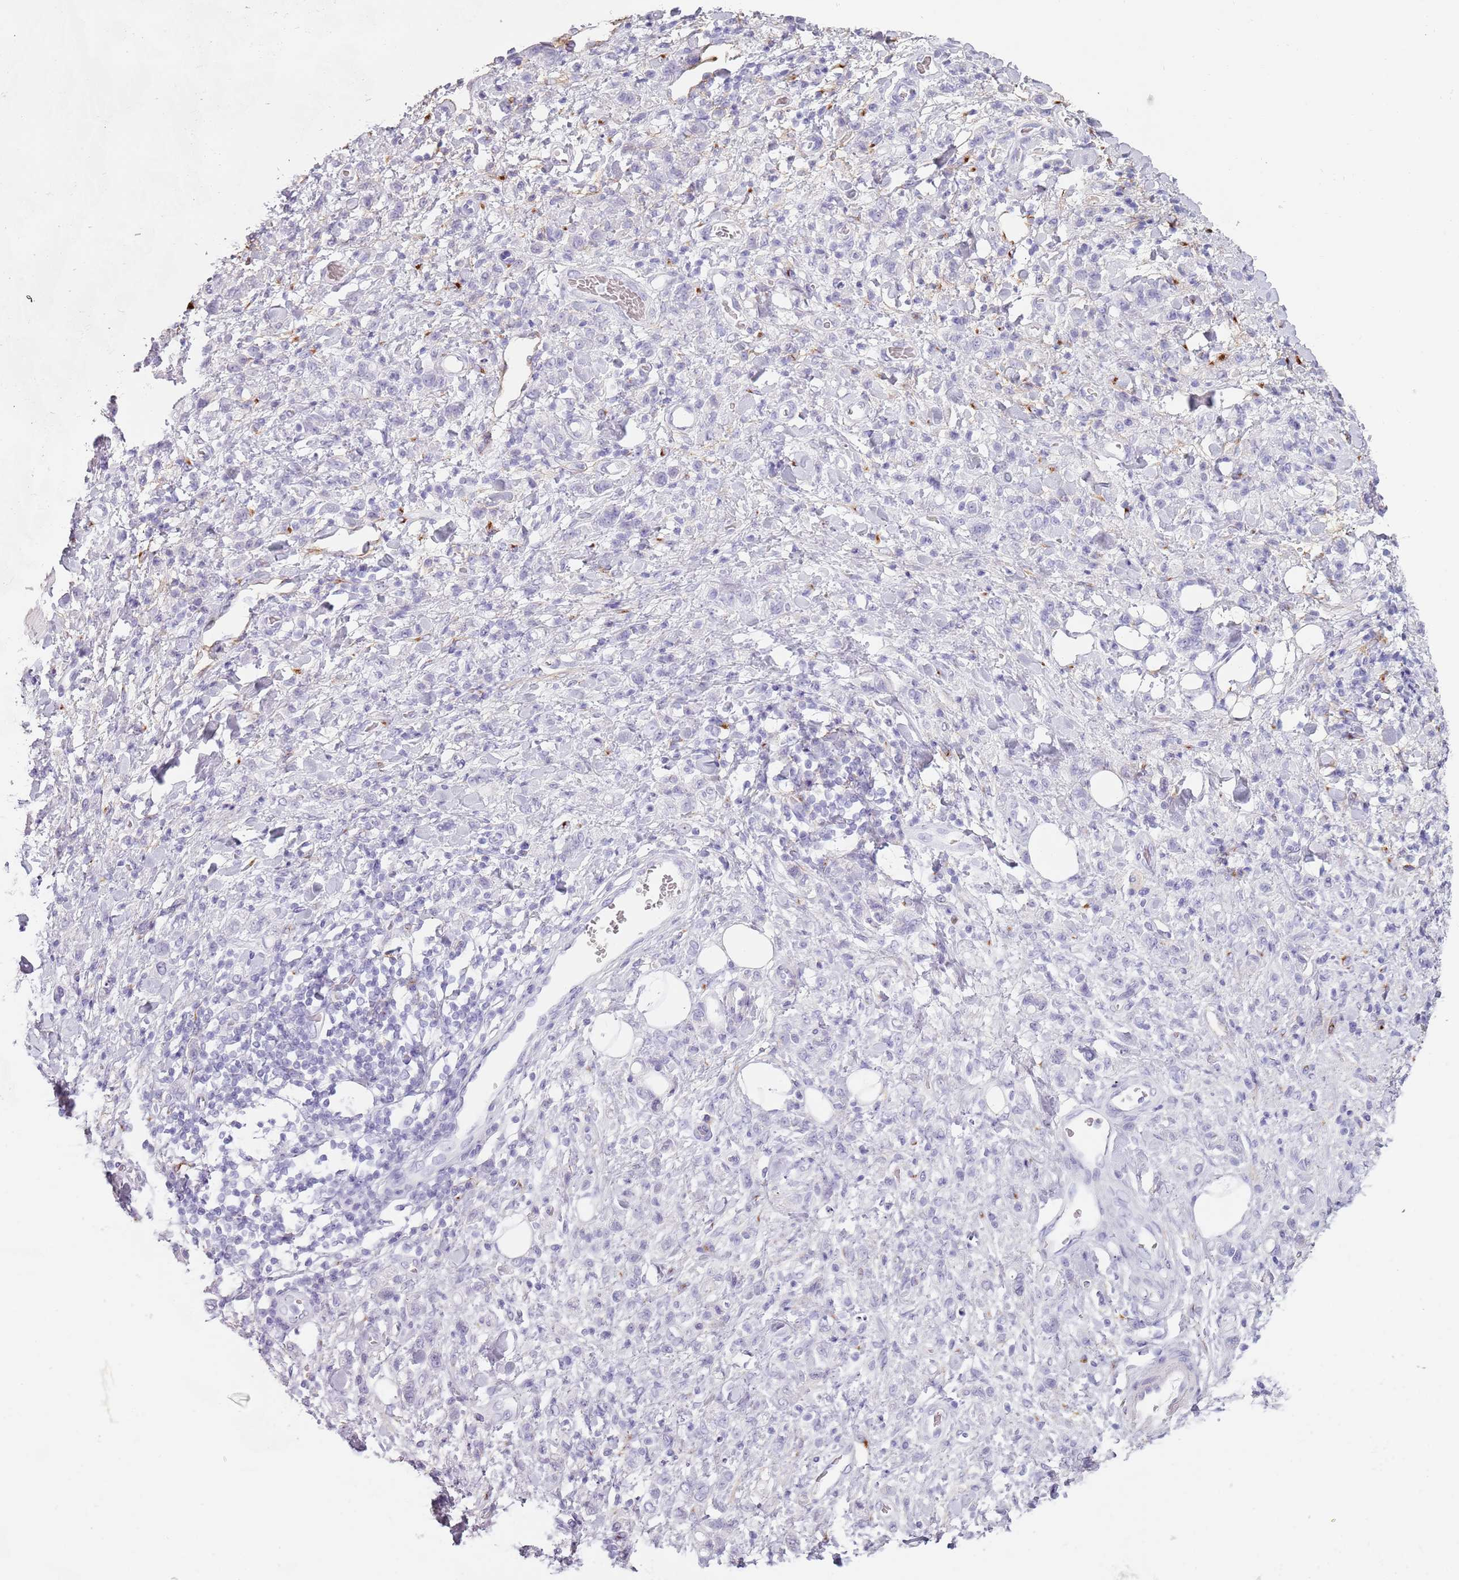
{"staining": {"intensity": "negative", "quantity": "none", "location": "none"}, "tissue": "stomach cancer", "cell_type": "Tumor cells", "image_type": "cancer", "snomed": [{"axis": "morphology", "description": "Adenocarcinoma, NOS"}, {"axis": "topography", "description": "Stomach"}], "caption": "Immunohistochemical staining of human adenocarcinoma (stomach) reveals no significant staining in tumor cells.", "gene": "COLEC12", "patient": {"sex": "male", "age": 77}}